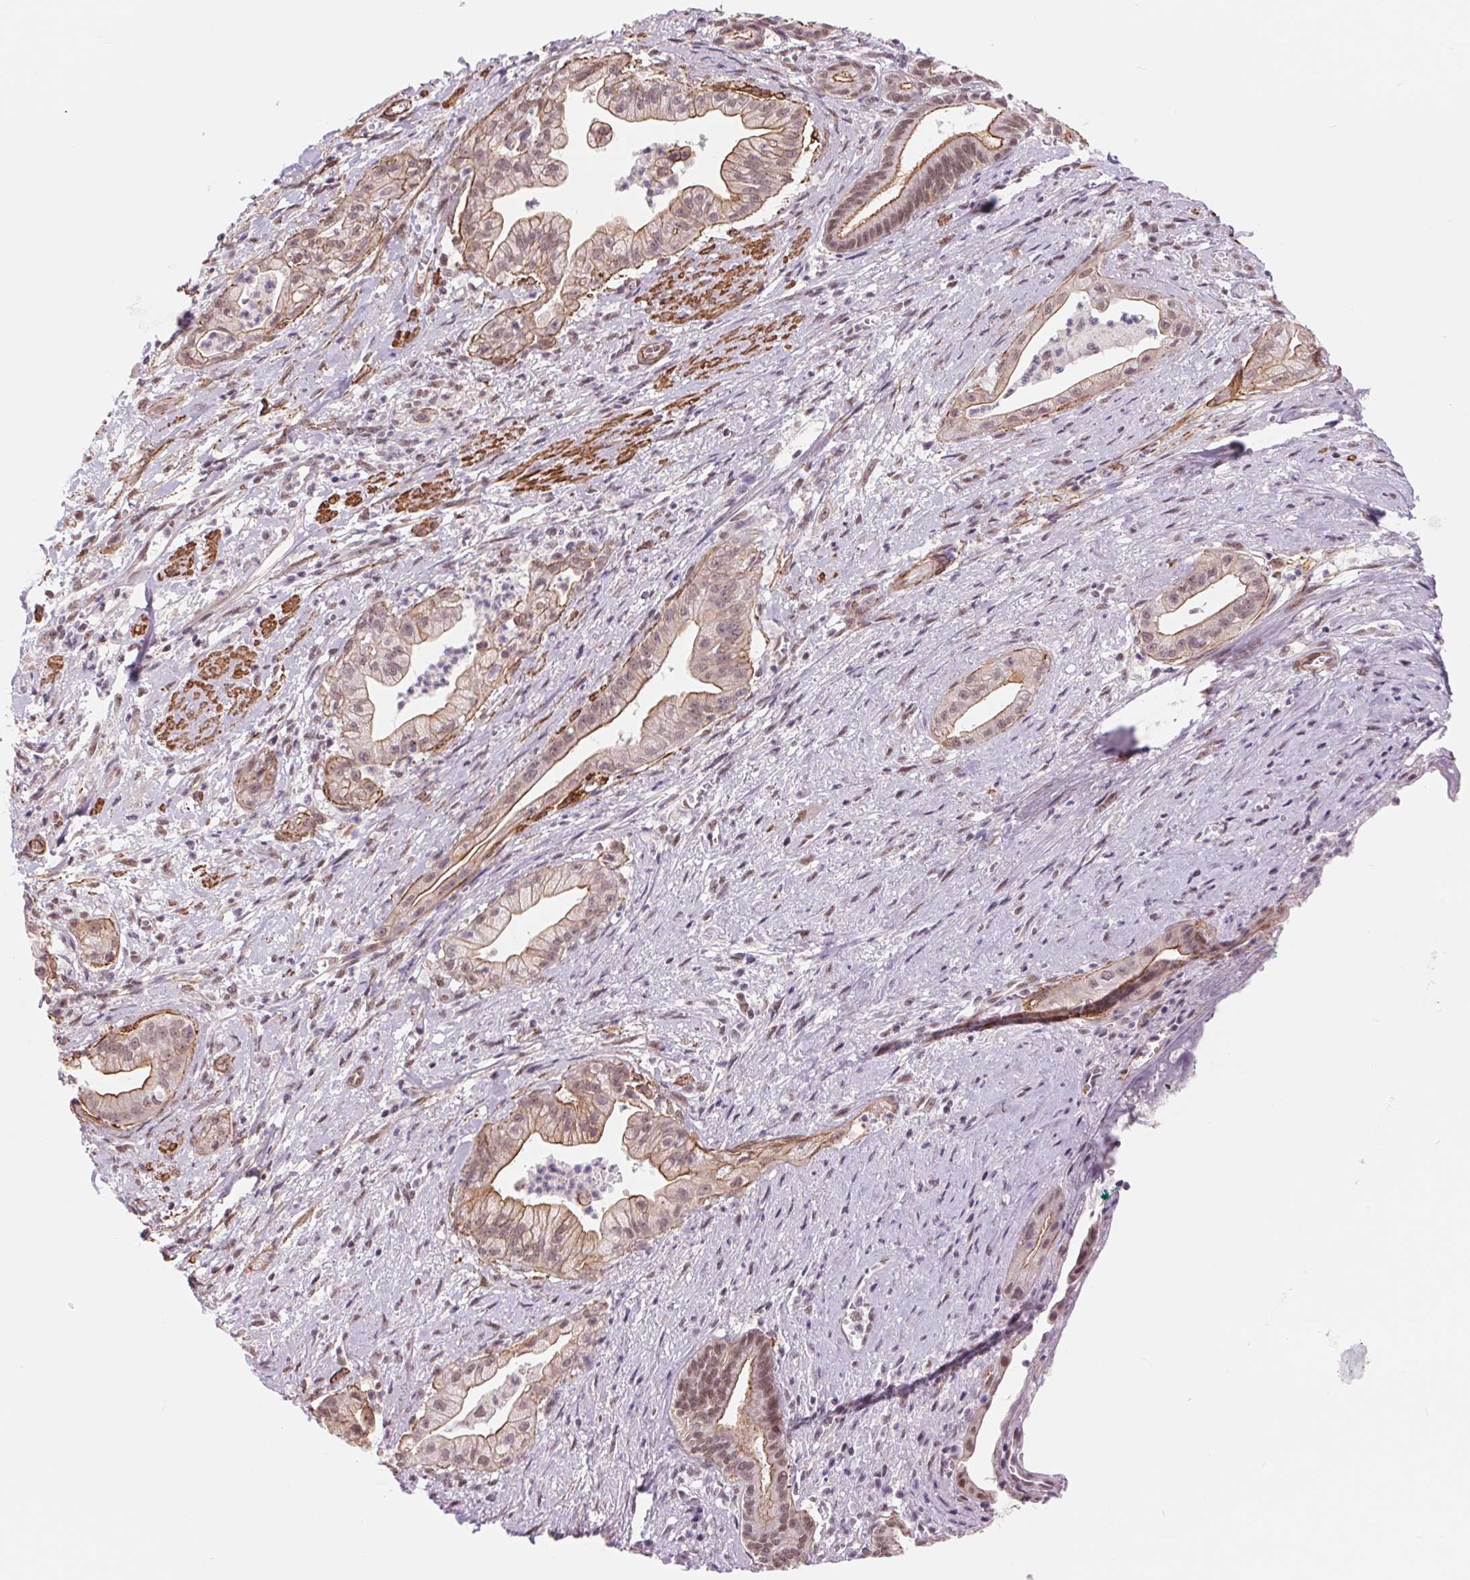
{"staining": {"intensity": "moderate", "quantity": ">75%", "location": "cytoplasmic/membranous,nuclear"}, "tissue": "pancreatic cancer", "cell_type": "Tumor cells", "image_type": "cancer", "snomed": [{"axis": "morphology", "description": "Normal tissue, NOS"}, {"axis": "morphology", "description": "Adenocarcinoma, NOS"}, {"axis": "topography", "description": "Lymph node"}, {"axis": "topography", "description": "Pancreas"}], "caption": "This histopathology image demonstrates pancreatic cancer (adenocarcinoma) stained with immunohistochemistry (IHC) to label a protein in brown. The cytoplasmic/membranous and nuclear of tumor cells show moderate positivity for the protein. Nuclei are counter-stained blue.", "gene": "BCAT1", "patient": {"sex": "female", "age": 58}}